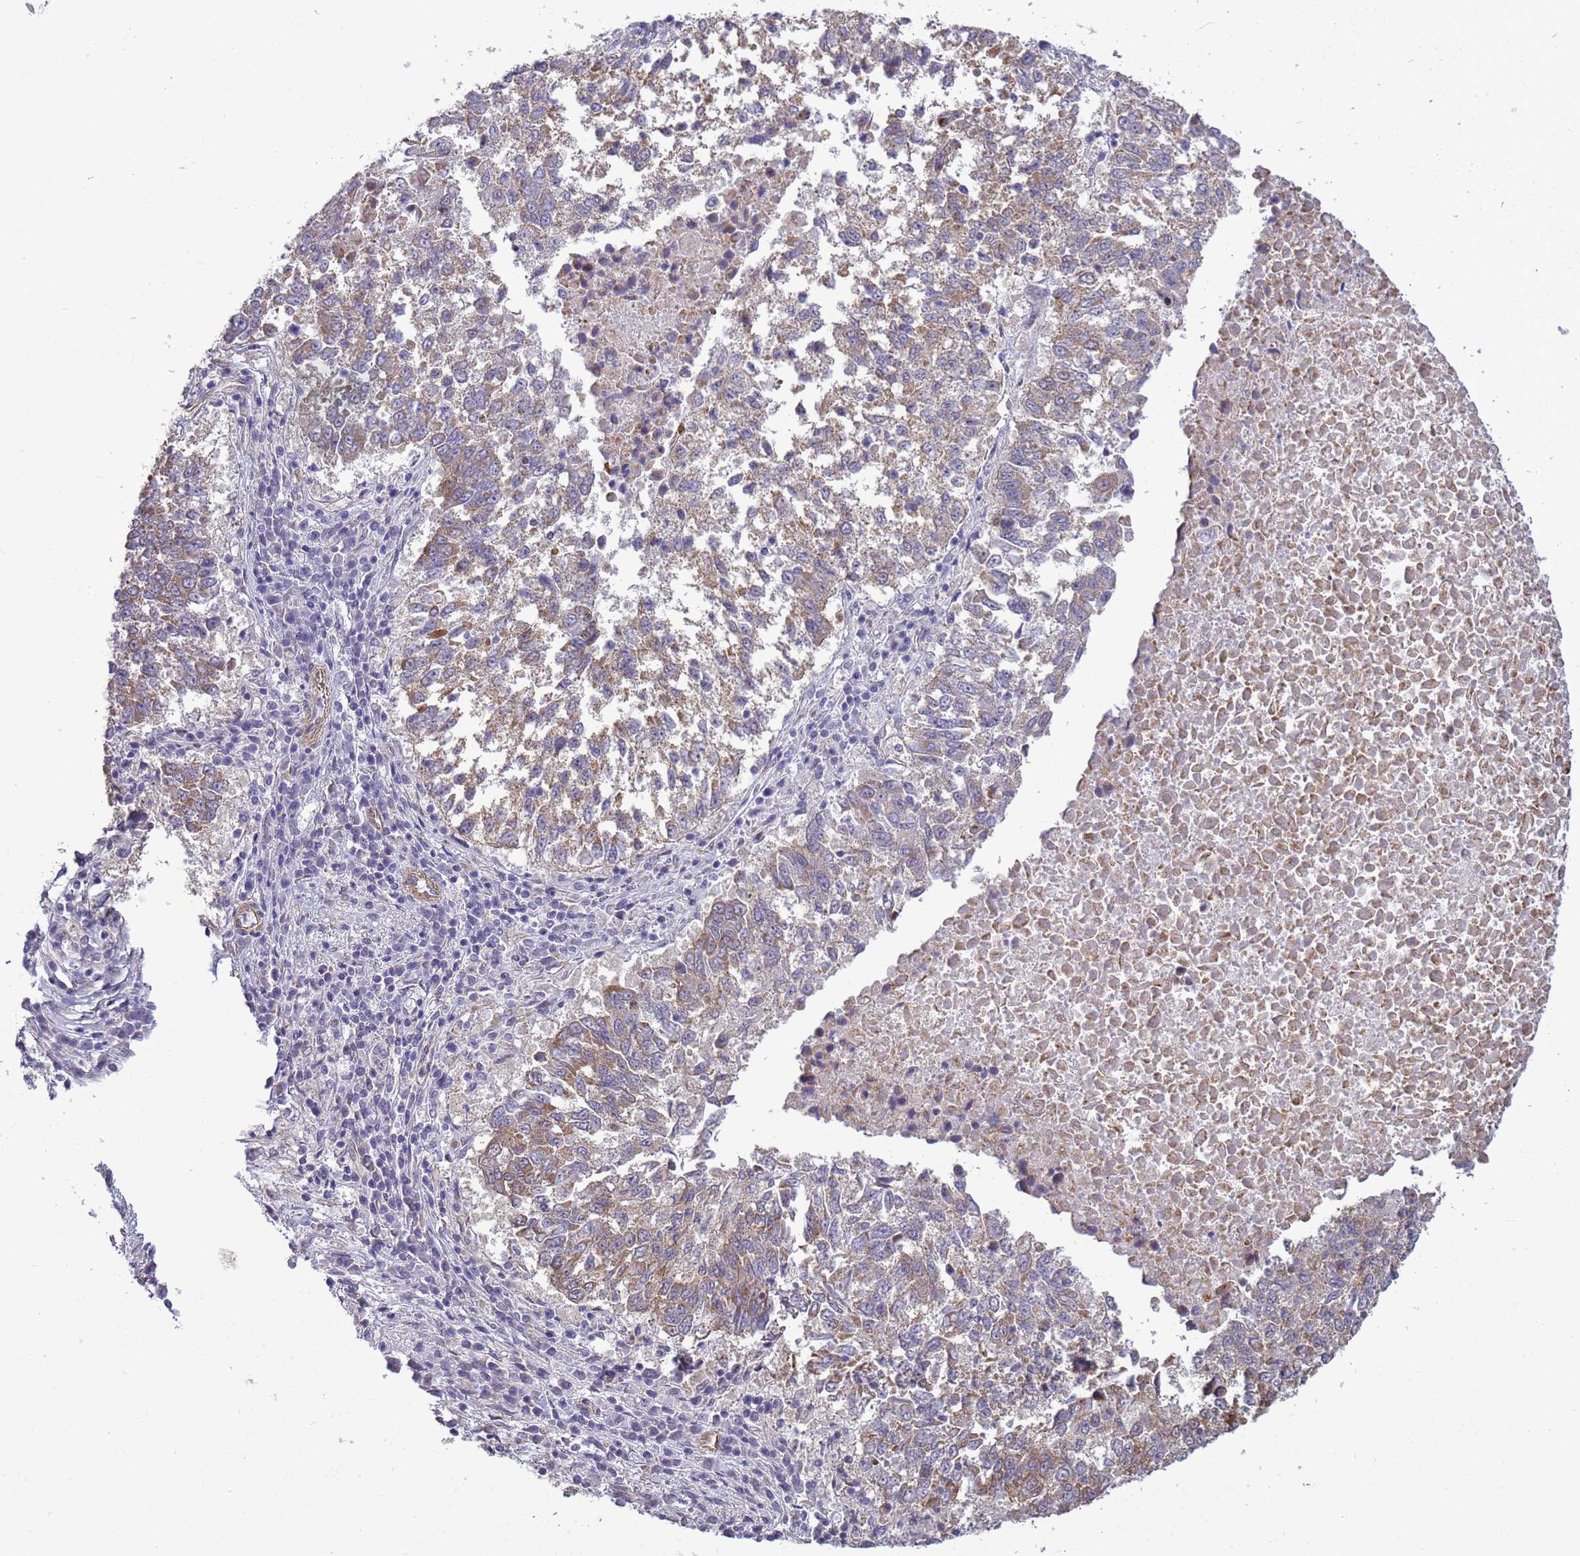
{"staining": {"intensity": "moderate", "quantity": "25%-75%", "location": "cytoplasmic/membranous"}, "tissue": "lung cancer", "cell_type": "Tumor cells", "image_type": "cancer", "snomed": [{"axis": "morphology", "description": "Squamous cell carcinoma, NOS"}, {"axis": "topography", "description": "Lung"}], "caption": "An IHC photomicrograph of neoplastic tissue is shown. Protein staining in brown highlights moderate cytoplasmic/membranous positivity in lung cancer within tumor cells. (DAB IHC with brightfield microscopy, high magnification).", "gene": "ITGB4", "patient": {"sex": "male", "age": 73}}